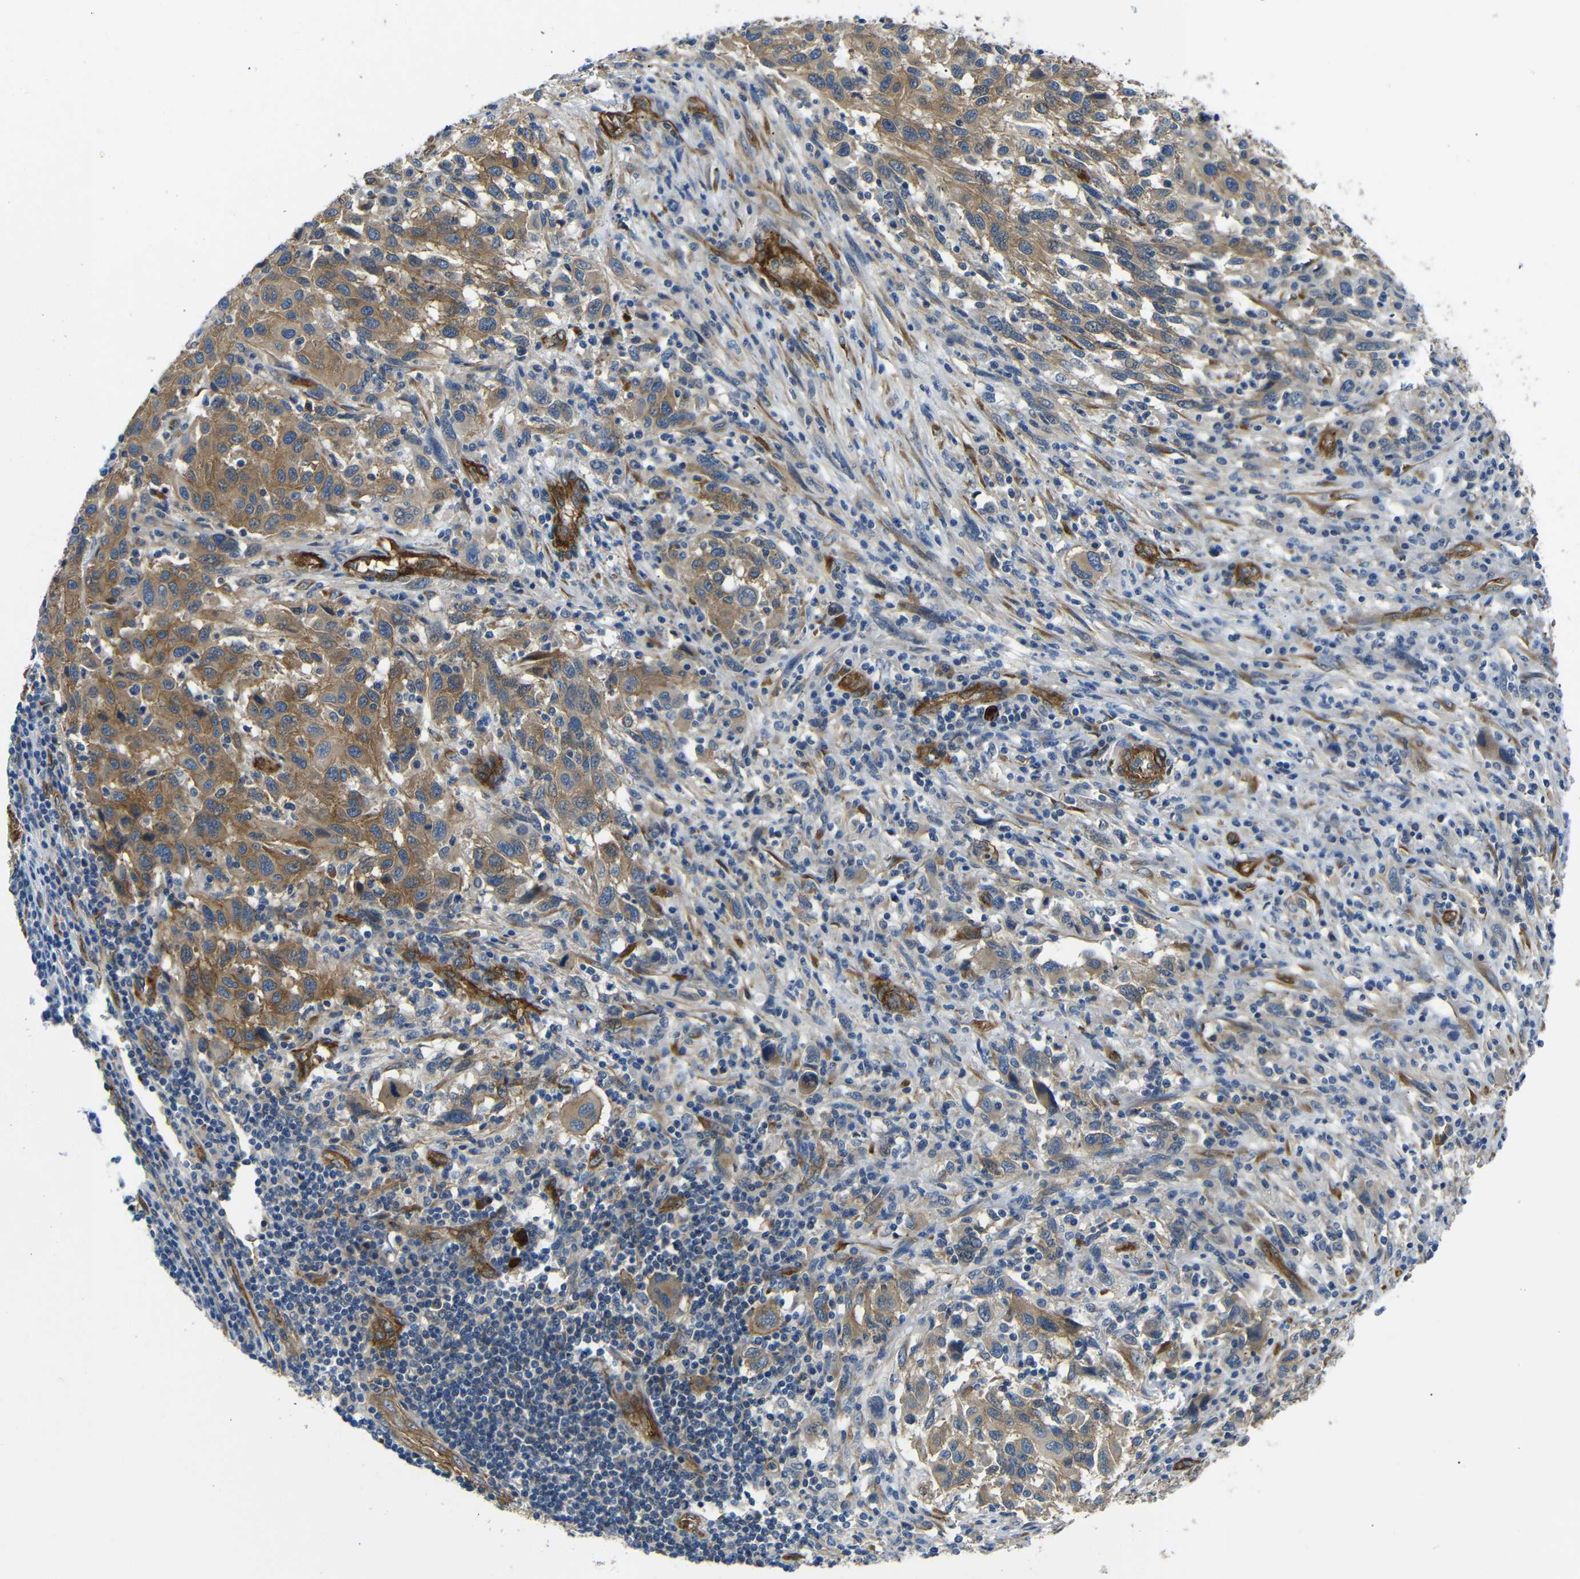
{"staining": {"intensity": "moderate", "quantity": ">75%", "location": "cytoplasmic/membranous"}, "tissue": "melanoma", "cell_type": "Tumor cells", "image_type": "cancer", "snomed": [{"axis": "morphology", "description": "Malignant melanoma, Metastatic site"}, {"axis": "topography", "description": "Lymph node"}], "caption": "High-power microscopy captured an immunohistochemistry micrograph of melanoma, revealing moderate cytoplasmic/membranous staining in approximately >75% of tumor cells. The staining was performed using DAB to visualize the protein expression in brown, while the nuclei were stained in blue with hematoxylin (Magnification: 20x).", "gene": "MYO1B", "patient": {"sex": "male", "age": 61}}